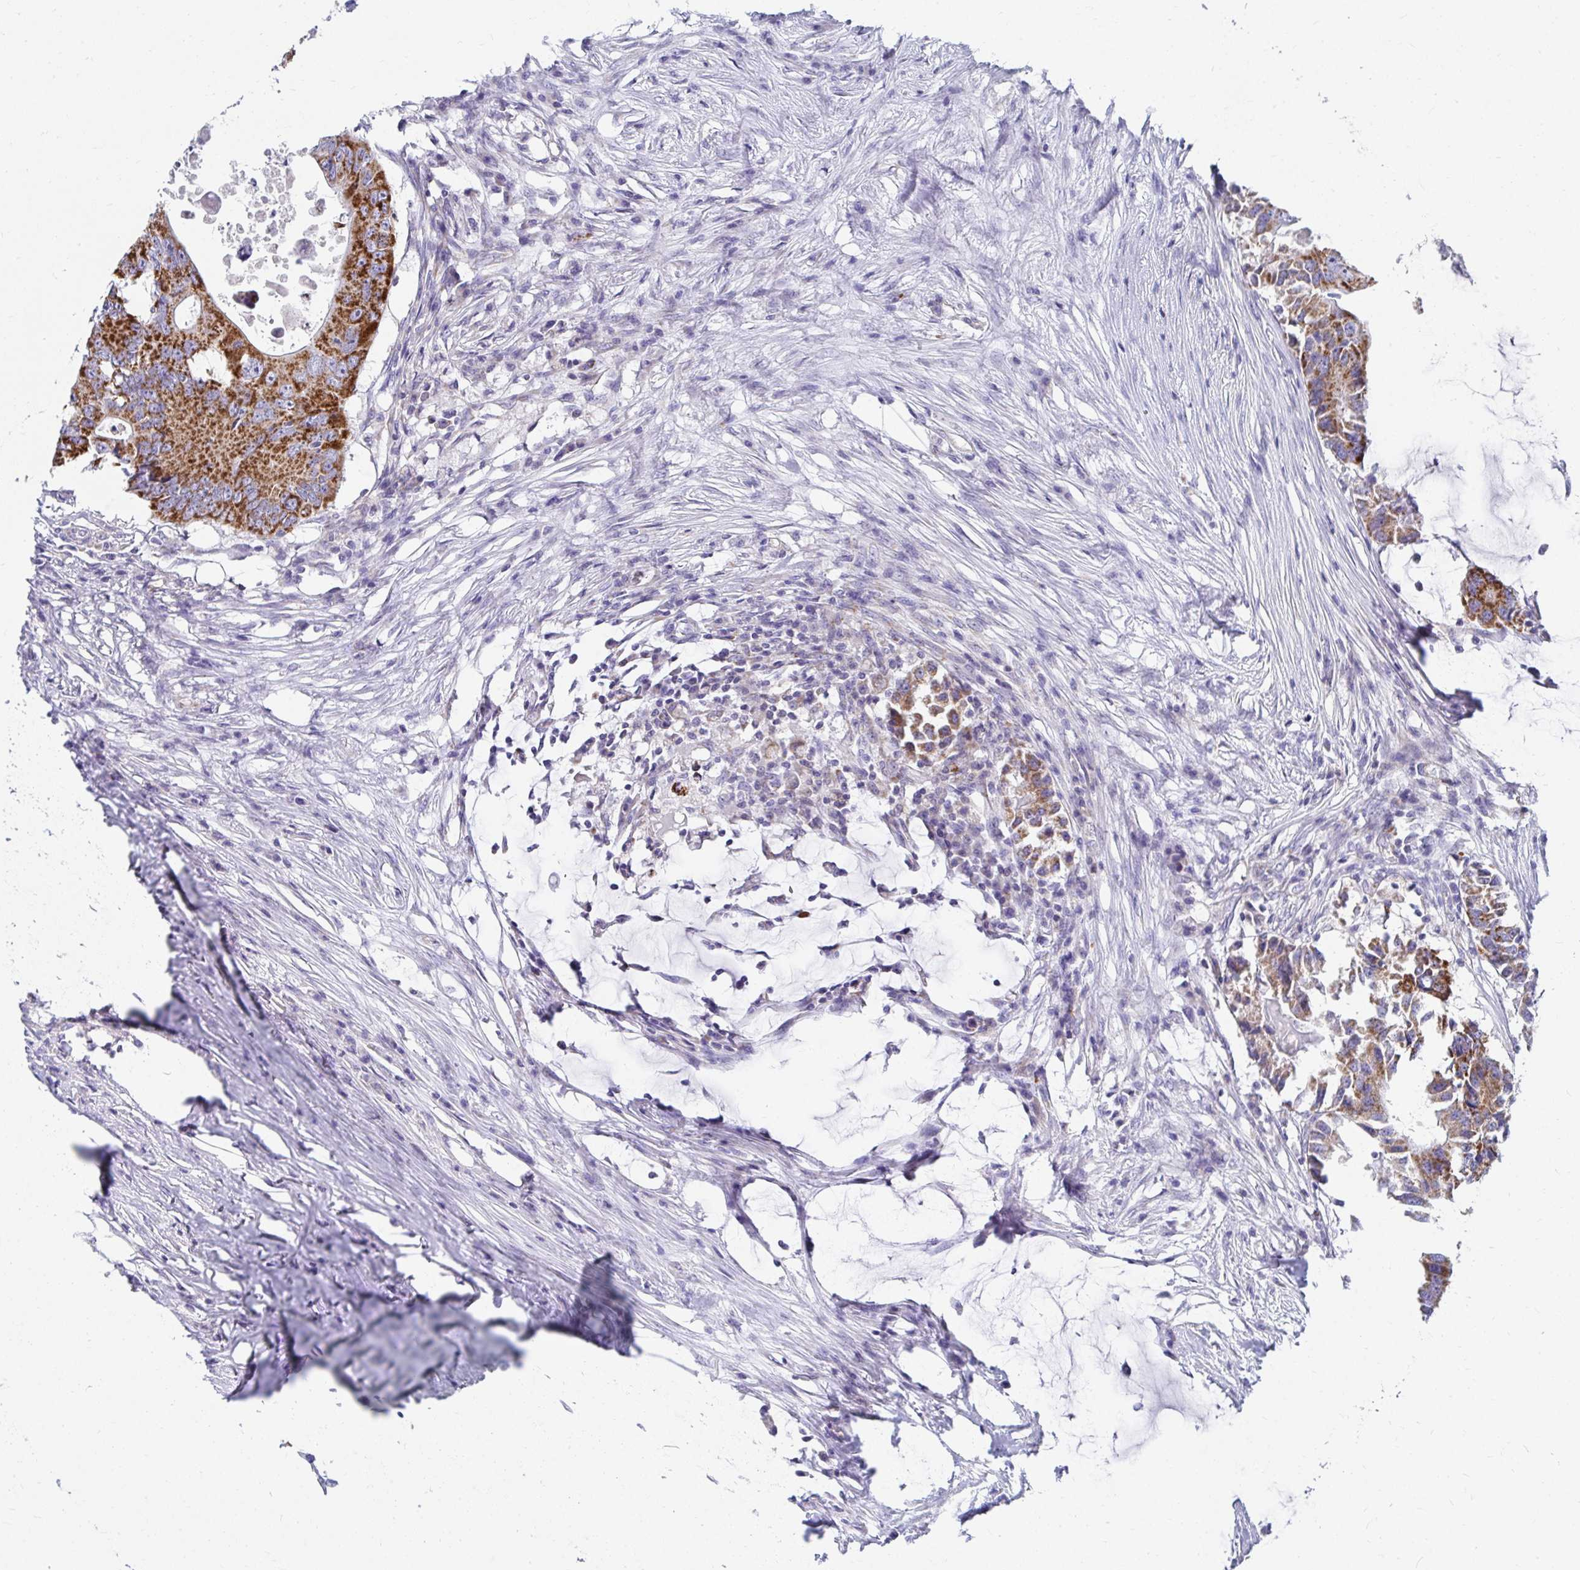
{"staining": {"intensity": "strong", "quantity": ">75%", "location": "cytoplasmic/membranous"}, "tissue": "colorectal cancer", "cell_type": "Tumor cells", "image_type": "cancer", "snomed": [{"axis": "morphology", "description": "Adenocarcinoma, NOS"}, {"axis": "topography", "description": "Colon"}], "caption": "Strong cytoplasmic/membranous positivity for a protein is appreciated in about >75% of tumor cells of adenocarcinoma (colorectal) using IHC.", "gene": "EXOC5", "patient": {"sex": "male", "age": 71}}